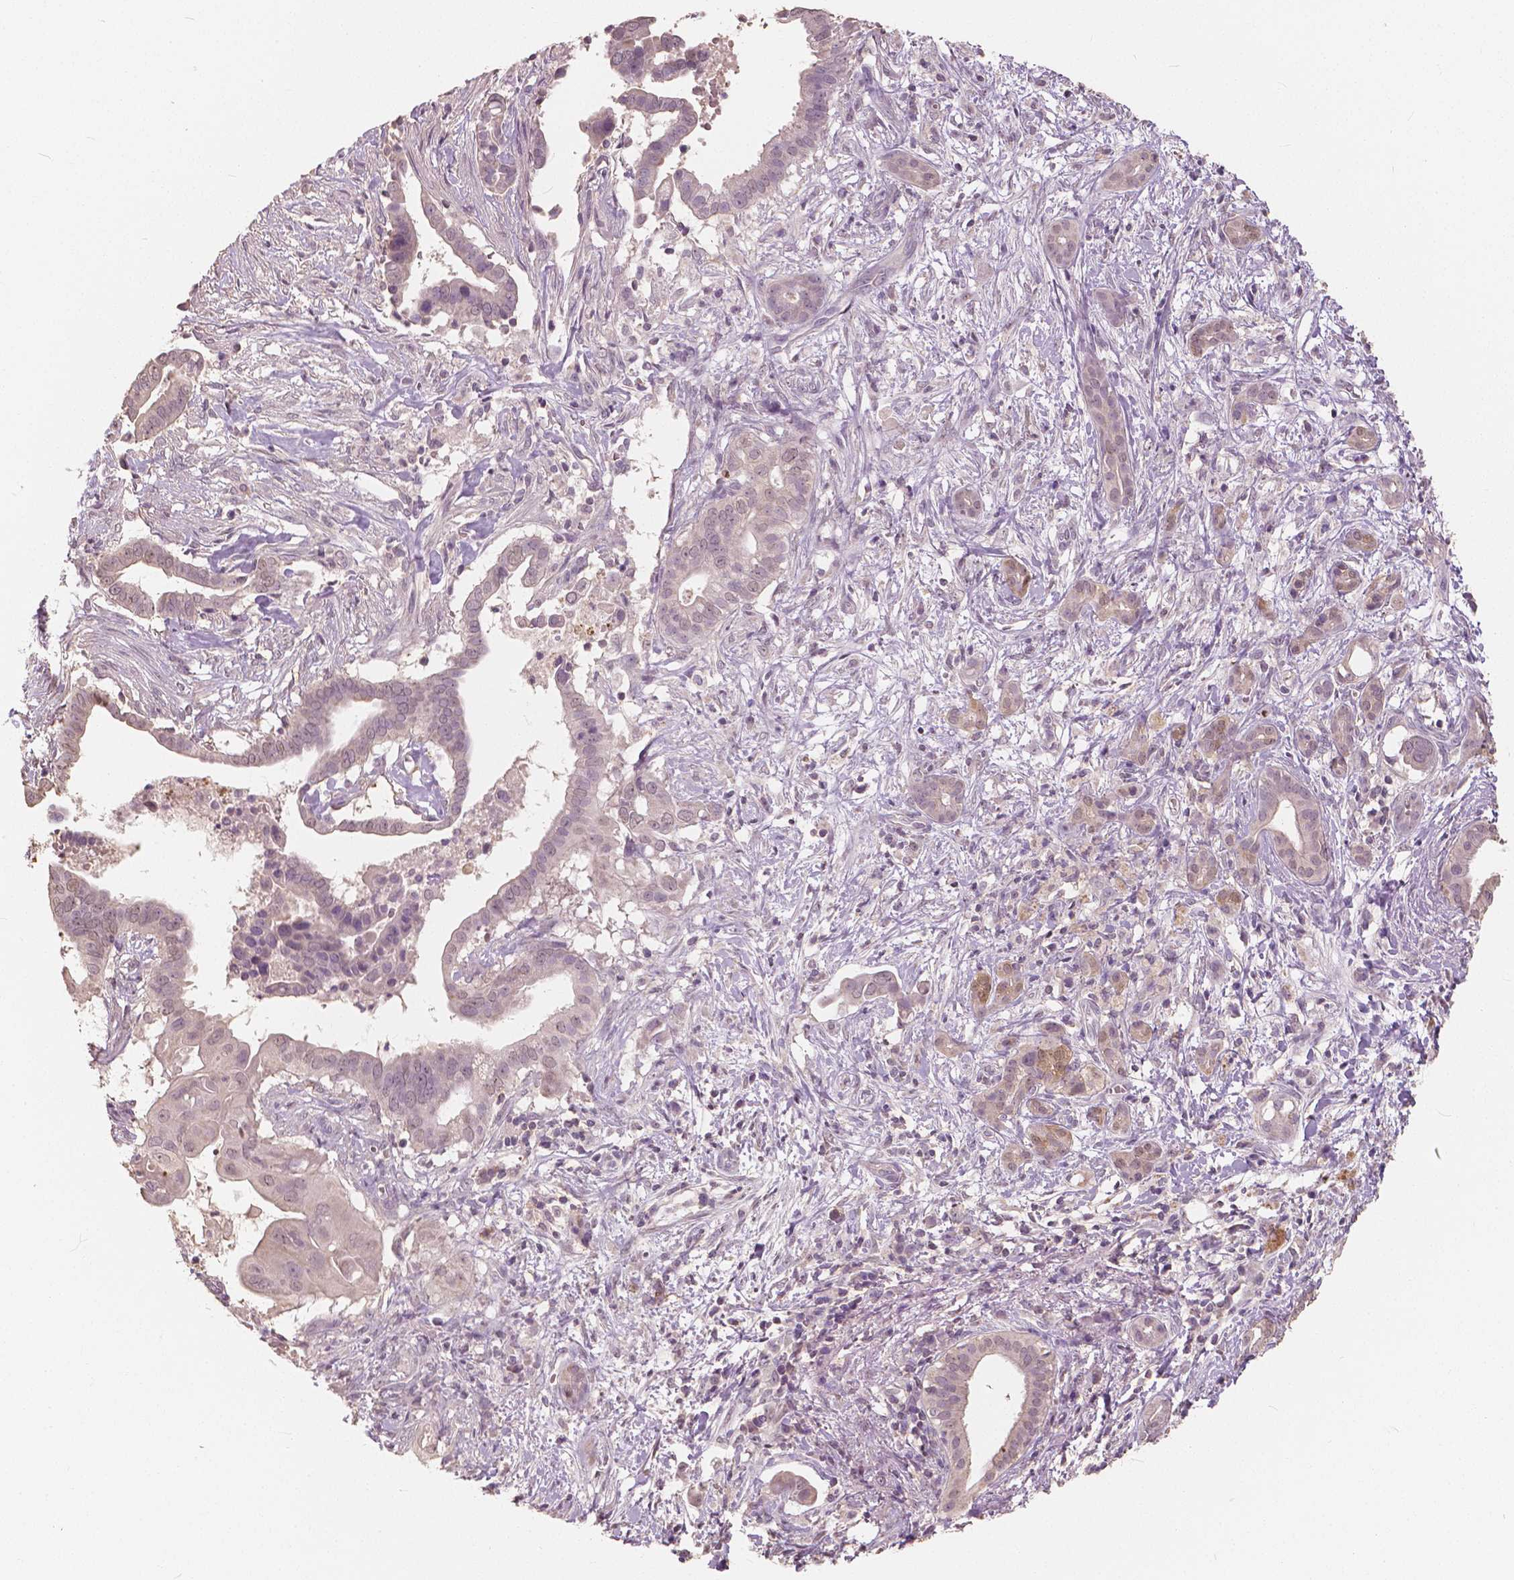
{"staining": {"intensity": "weak", "quantity": "25%-75%", "location": "nuclear"}, "tissue": "pancreatic cancer", "cell_type": "Tumor cells", "image_type": "cancer", "snomed": [{"axis": "morphology", "description": "Adenocarcinoma, NOS"}, {"axis": "topography", "description": "Pancreas"}], "caption": "A histopathology image showing weak nuclear expression in approximately 25%-75% of tumor cells in pancreatic cancer (adenocarcinoma), as visualized by brown immunohistochemical staining.", "gene": "SAT2", "patient": {"sex": "male", "age": 61}}